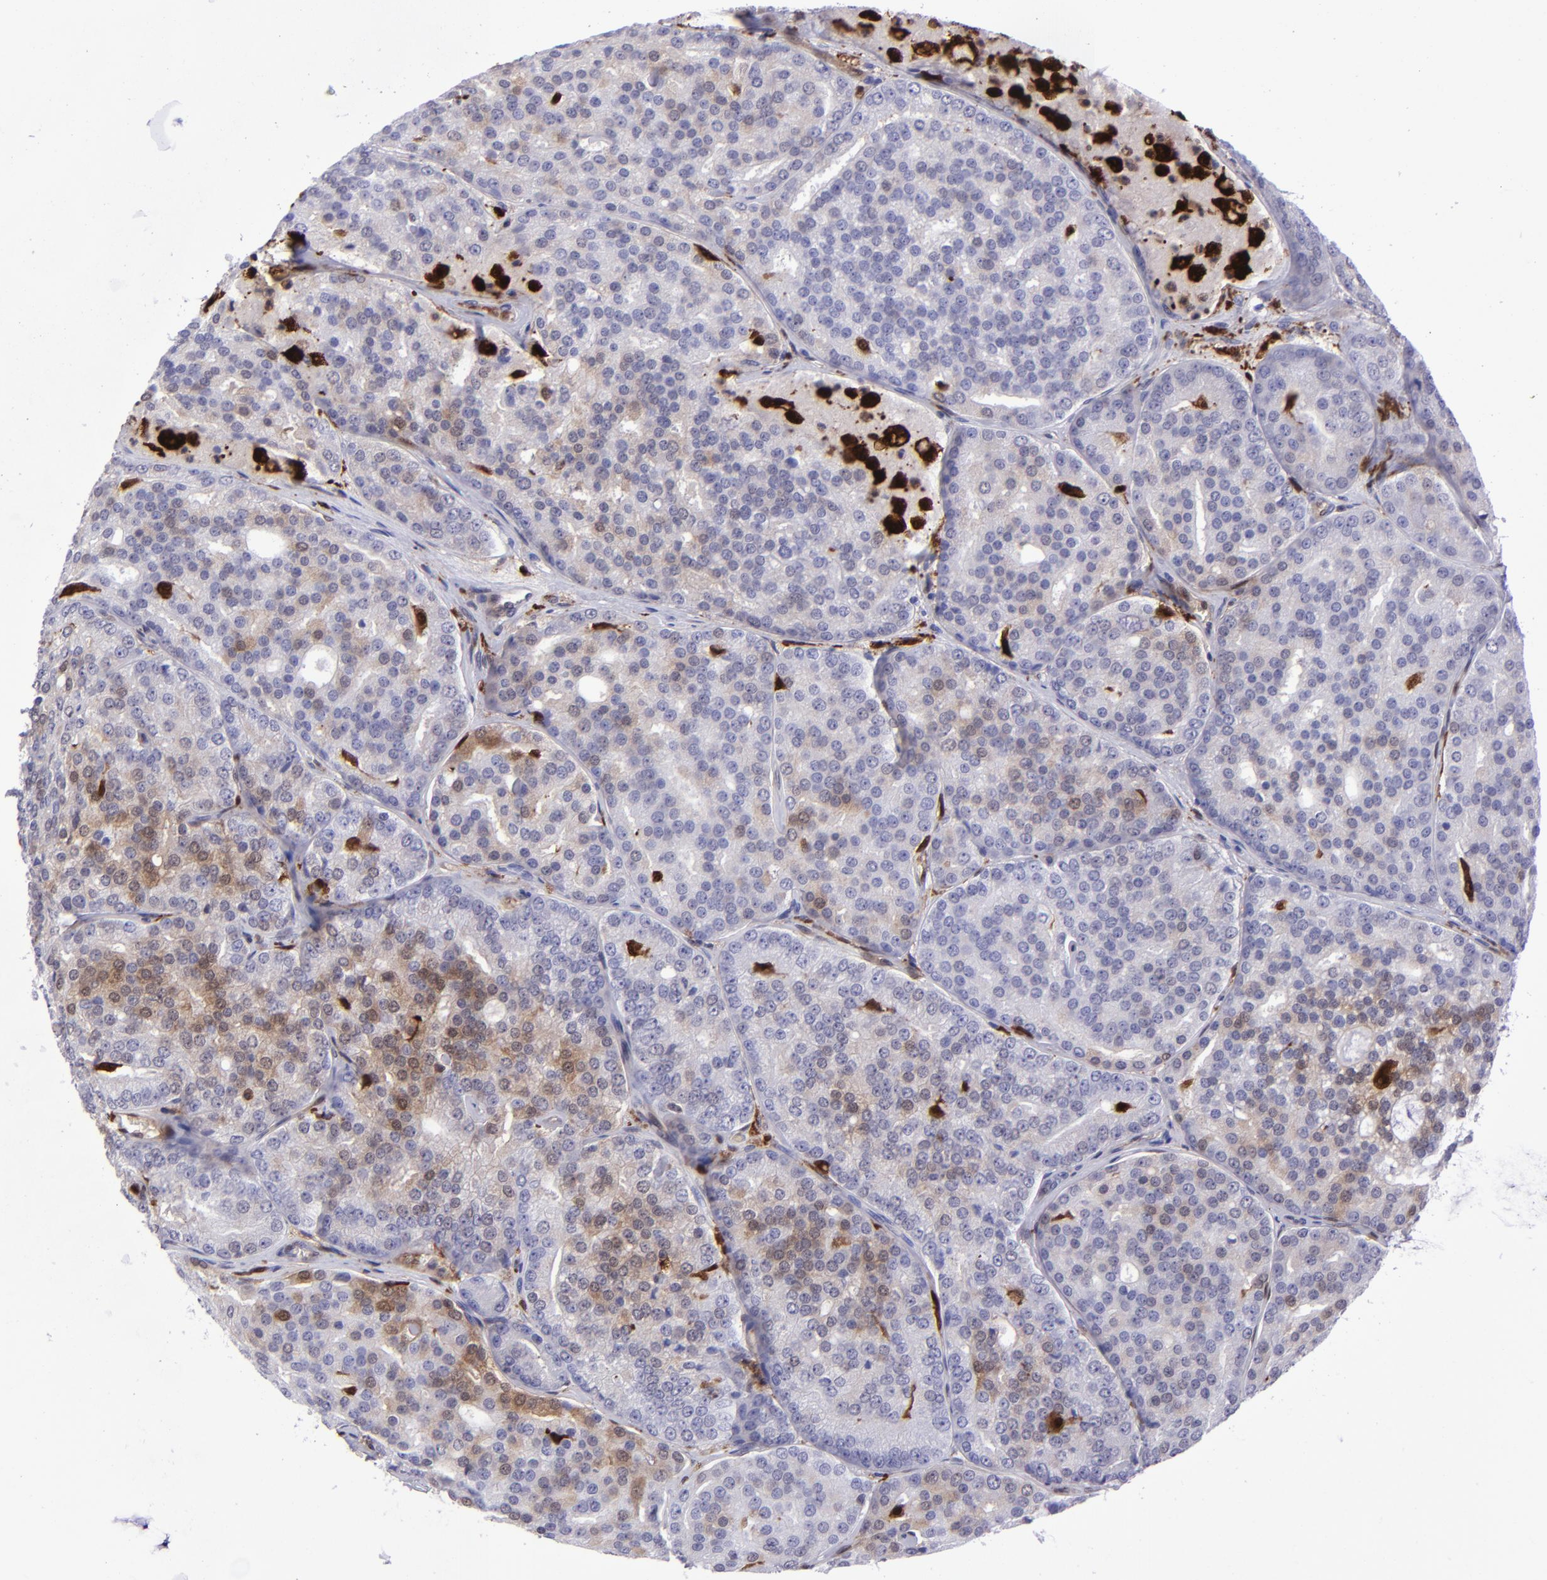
{"staining": {"intensity": "weak", "quantity": "<25%", "location": "cytoplasmic/membranous,nuclear"}, "tissue": "prostate cancer", "cell_type": "Tumor cells", "image_type": "cancer", "snomed": [{"axis": "morphology", "description": "Adenocarcinoma, High grade"}, {"axis": "topography", "description": "Prostate"}], "caption": "An immunohistochemistry (IHC) photomicrograph of prostate high-grade adenocarcinoma is shown. There is no staining in tumor cells of prostate high-grade adenocarcinoma.", "gene": "TYMP", "patient": {"sex": "male", "age": 64}}